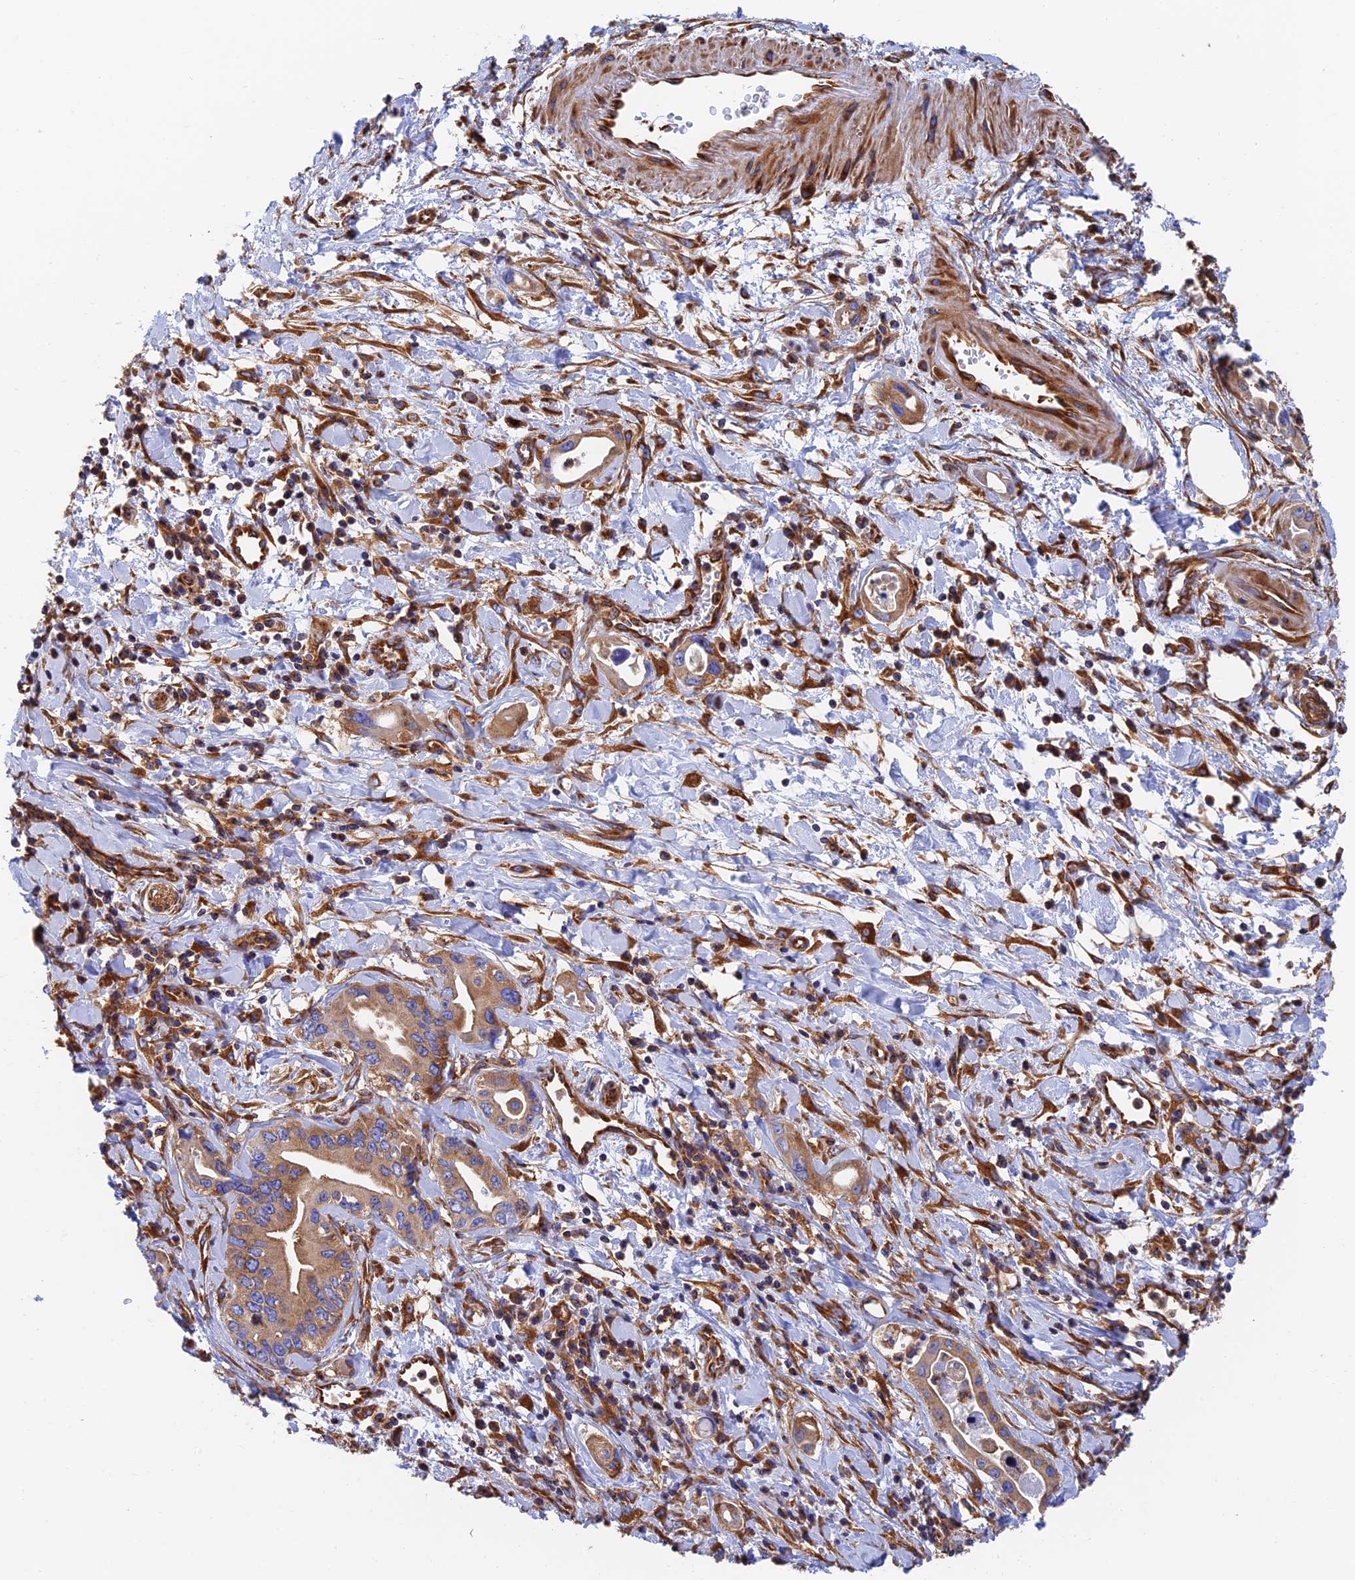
{"staining": {"intensity": "moderate", "quantity": ">75%", "location": "cytoplasmic/membranous"}, "tissue": "pancreatic cancer", "cell_type": "Tumor cells", "image_type": "cancer", "snomed": [{"axis": "morphology", "description": "Adenocarcinoma, NOS"}, {"axis": "topography", "description": "Pancreas"}], "caption": "Pancreatic cancer (adenocarcinoma) tissue displays moderate cytoplasmic/membranous staining in approximately >75% of tumor cells, visualized by immunohistochemistry. The staining is performed using DAB brown chromogen to label protein expression. The nuclei are counter-stained blue using hematoxylin.", "gene": "DCTN2", "patient": {"sex": "female", "age": 77}}